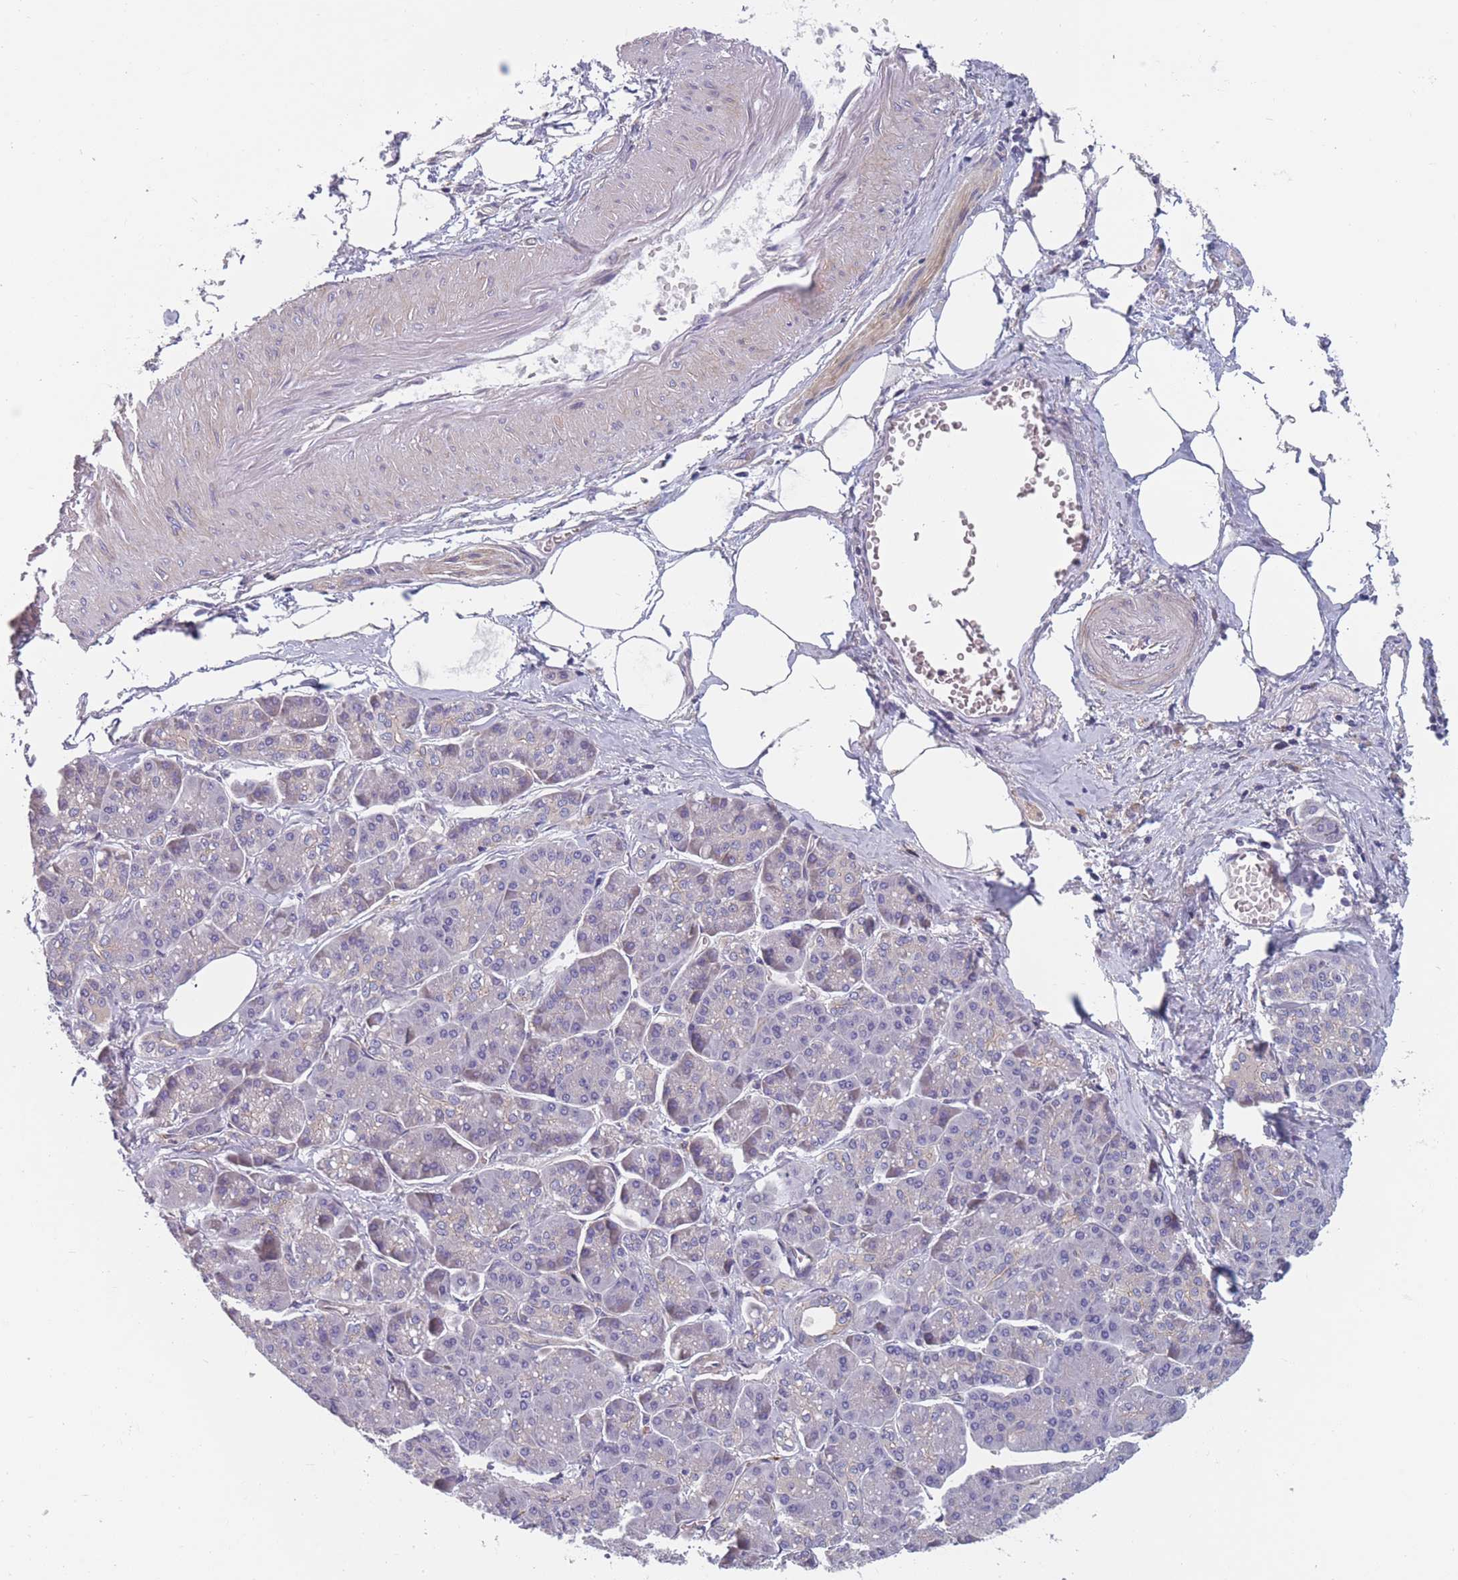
{"staining": {"intensity": "negative", "quantity": "none", "location": "none"}, "tissue": "pancreatic cancer", "cell_type": "Tumor cells", "image_type": "cancer", "snomed": [{"axis": "morphology", "description": "Adenocarcinoma, NOS"}, {"axis": "topography", "description": "Pancreas"}], "caption": "Pancreatic cancer was stained to show a protein in brown. There is no significant positivity in tumor cells.", "gene": "FAM83F", "patient": {"sex": "male", "age": 57}}